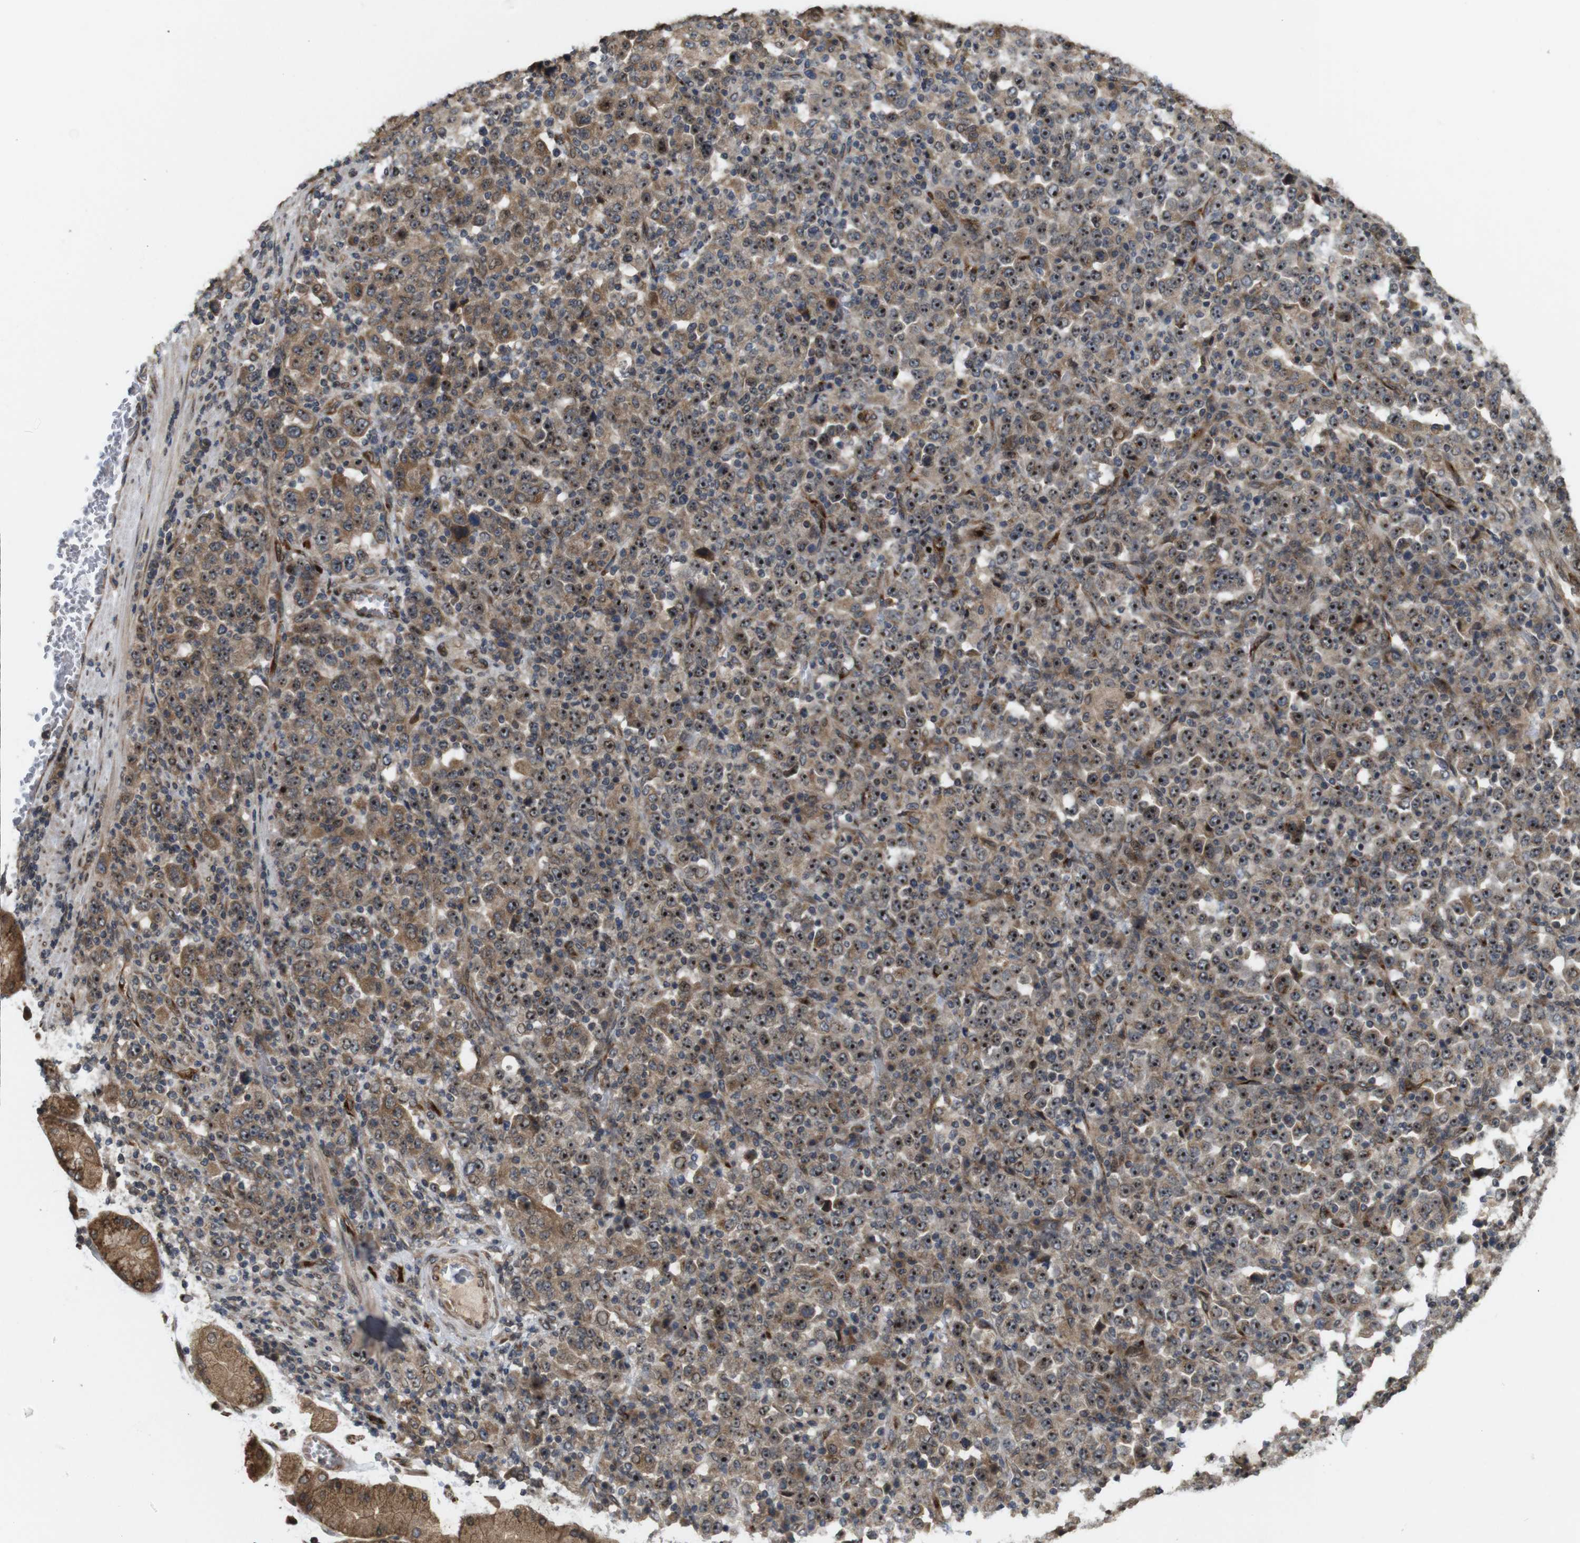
{"staining": {"intensity": "moderate", "quantity": ">75%", "location": "cytoplasmic/membranous,nuclear"}, "tissue": "stomach cancer", "cell_type": "Tumor cells", "image_type": "cancer", "snomed": [{"axis": "morphology", "description": "Normal tissue, NOS"}, {"axis": "morphology", "description": "Adenocarcinoma, NOS"}, {"axis": "topography", "description": "Stomach, upper"}, {"axis": "topography", "description": "Stomach"}], "caption": "Stomach cancer tissue exhibits moderate cytoplasmic/membranous and nuclear staining in about >75% of tumor cells, visualized by immunohistochemistry. (Brightfield microscopy of DAB IHC at high magnification).", "gene": "EFCAB14", "patient": {"sex": "male", "age": 59}}